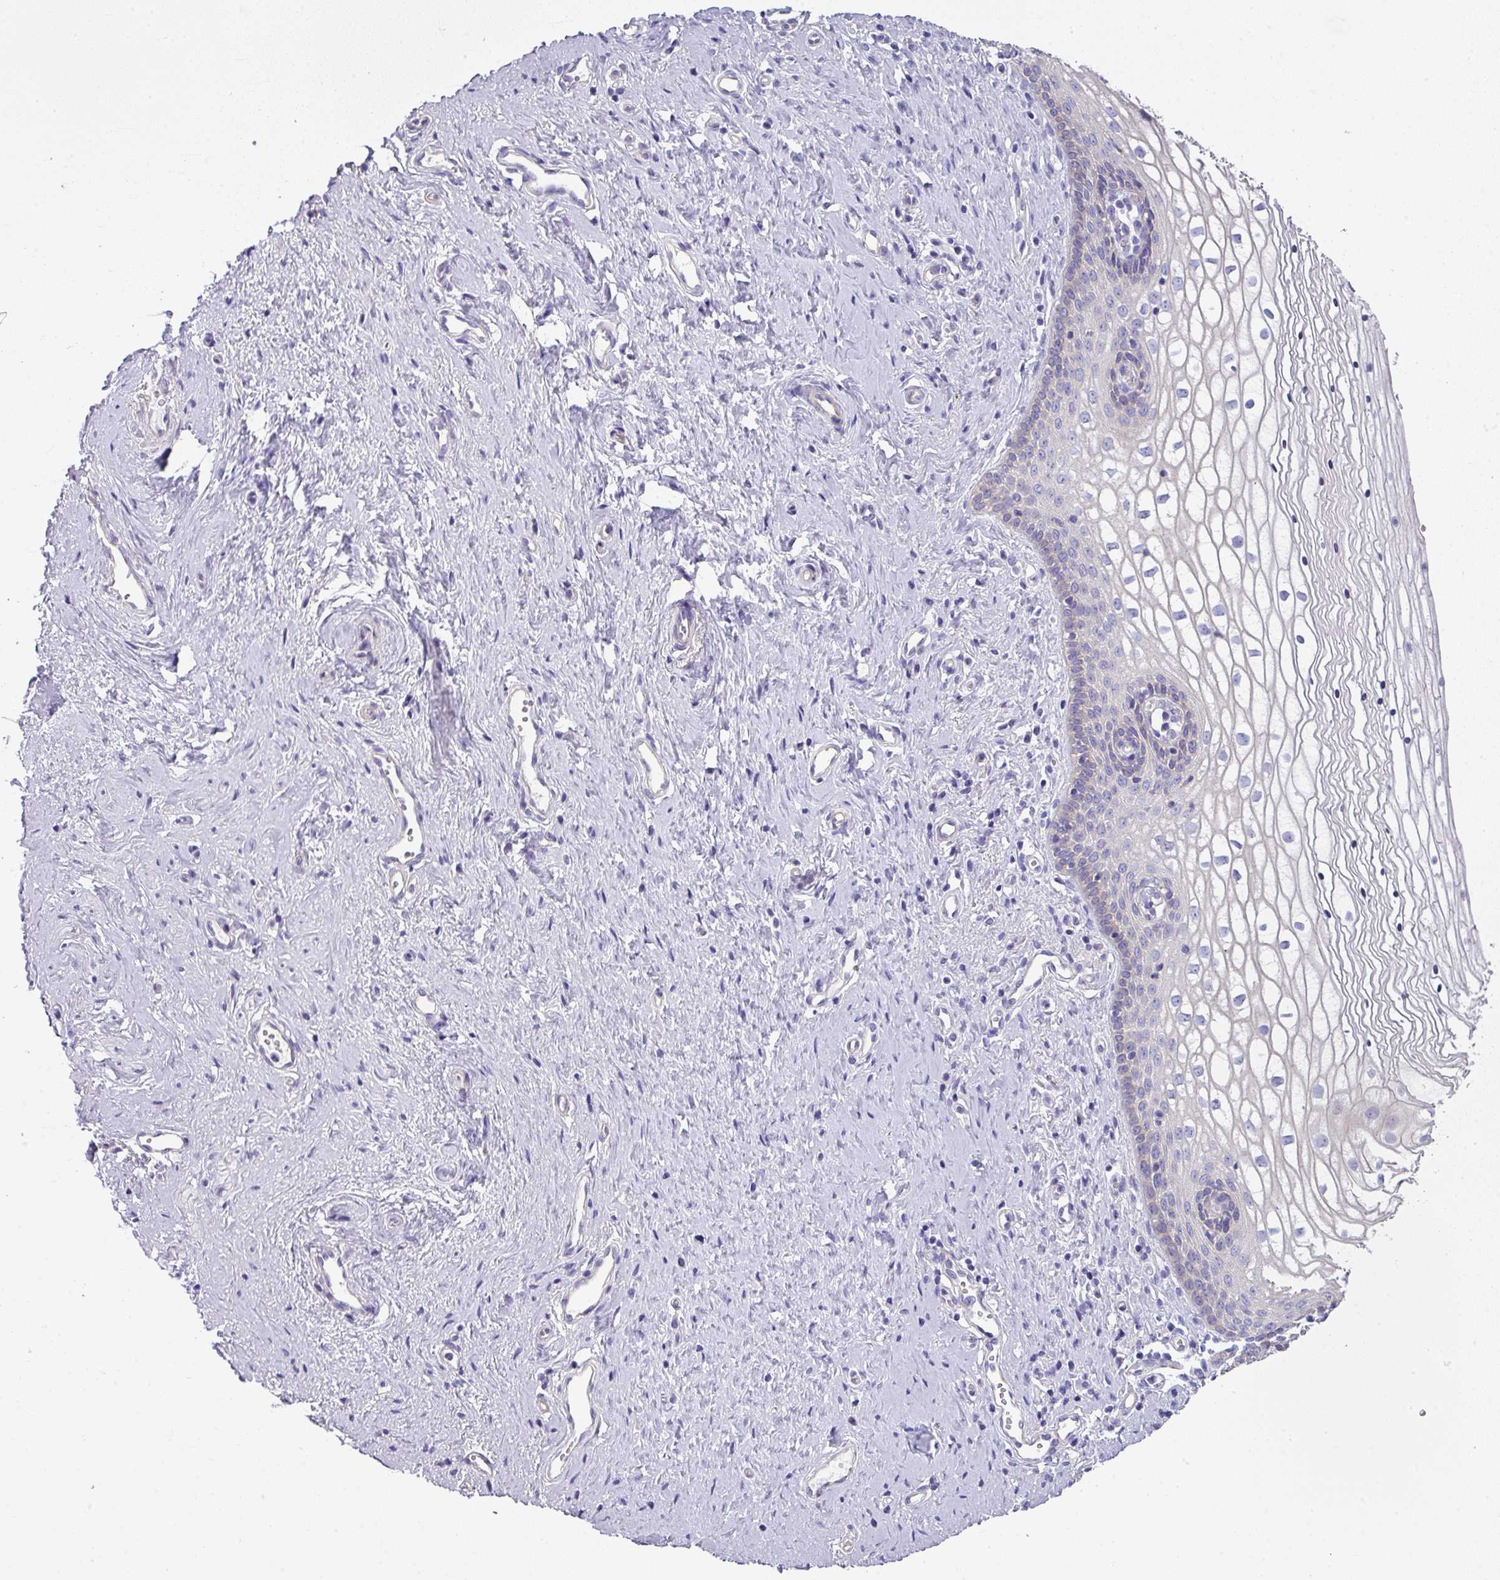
{"staining": {"intensity": "negative", "quantity": "none", "location": "none"}, "tissue": "vagina", "cell_type": "Squamous epithelial cells", "image_type": "normal", "snomed": [{"axis": "morphology", "description": "Normal tissue, NOS"}, {"axis": "topography", "description": "Vagina"}], "caption": "IHC image of normal vagina: vagina stained with DAB (3,3'-diaminobenzidine) displays no significant protein expression in squamous epithelial cells.", "gene": "PALS2", "patient": {"sex": "female", "age": 59}}